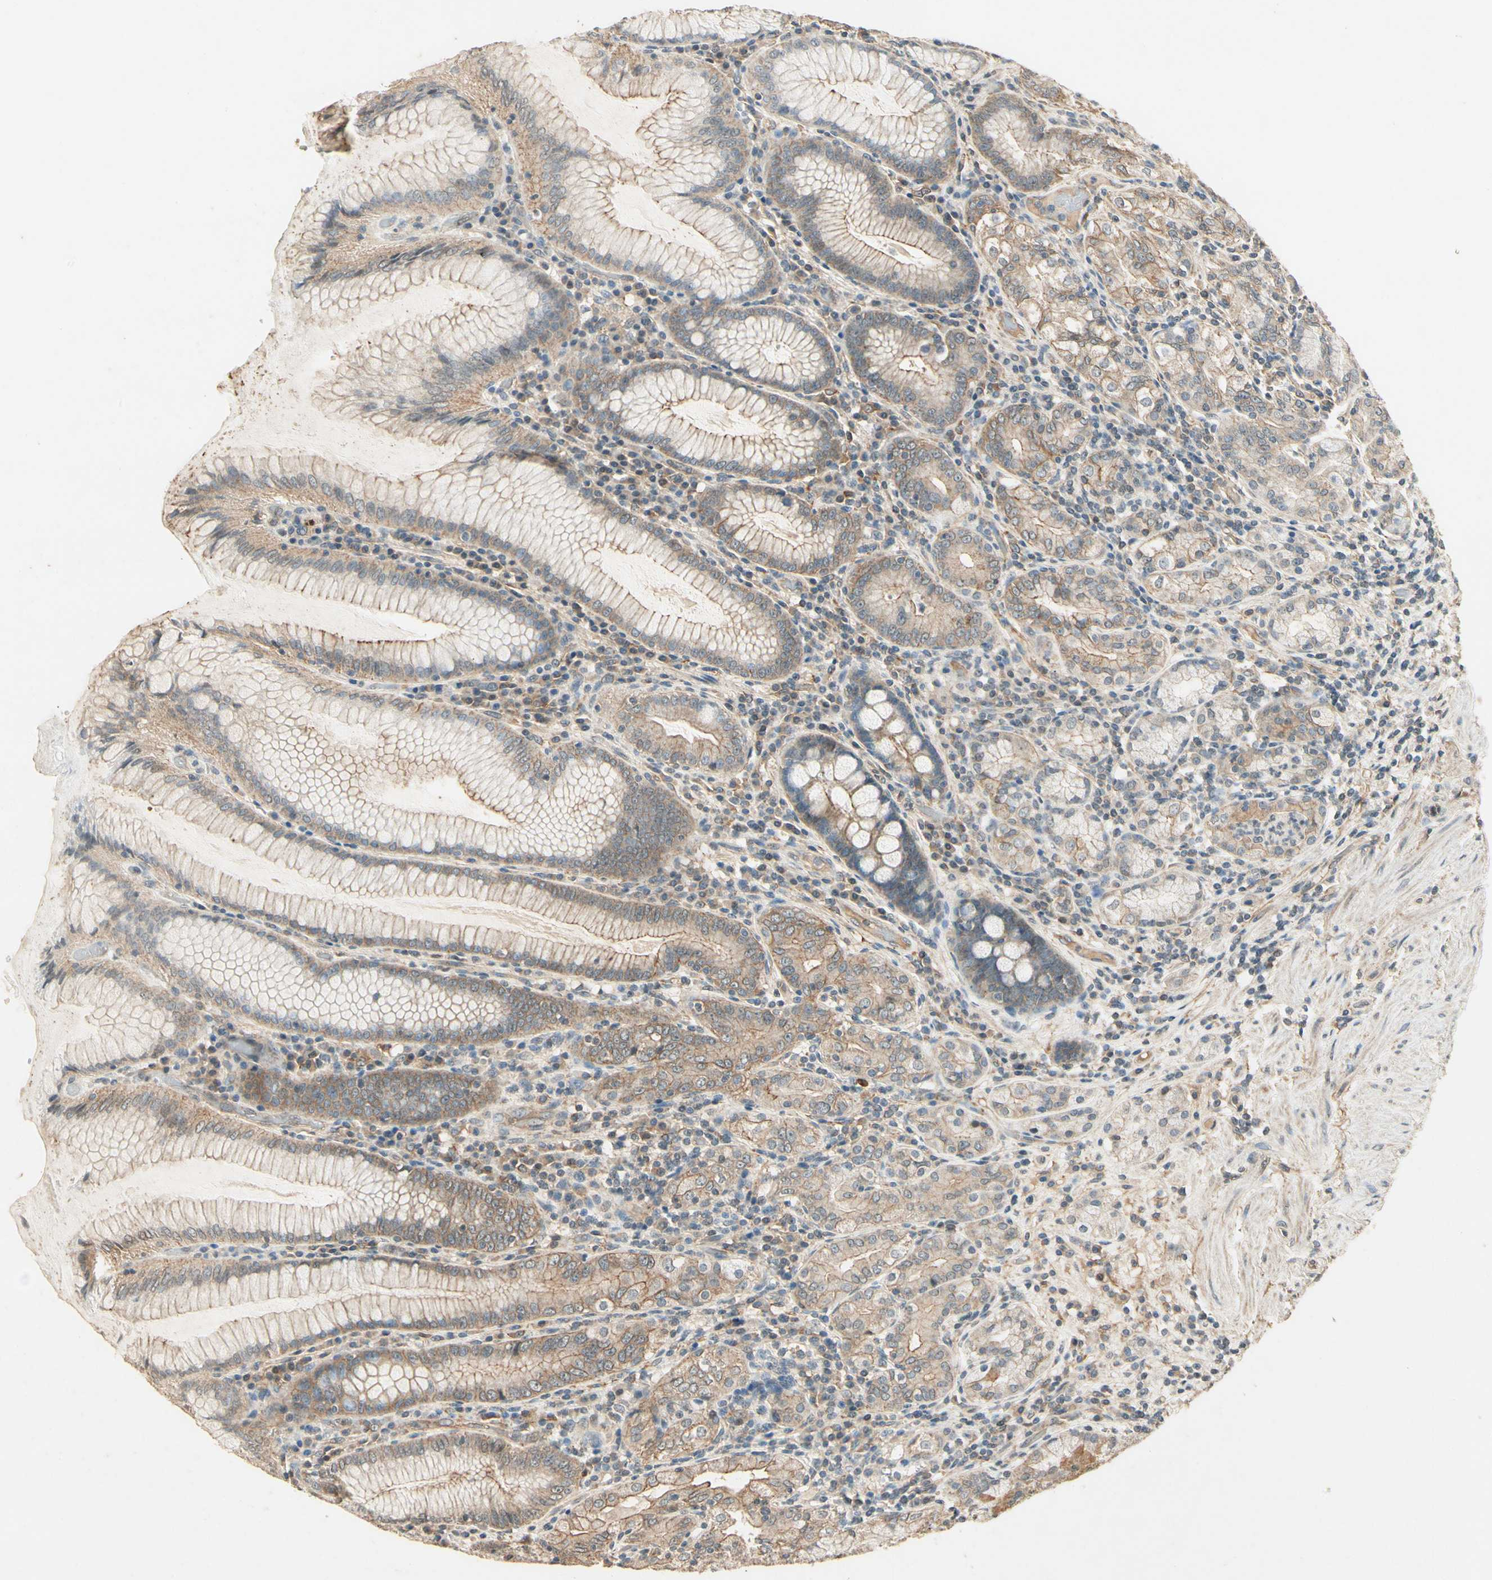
{"staining": {"intensity": "moderate", "quantity": ">75%", "location": "cytoplasmic/membranous"}, "tissue": "stomach", "cell_type": "Glandular cells", "image_type": "normal", "snomed": [{"axis": "morphology", "description": "Normal tissue, NOS"}, {"axis": "topography", "description": "Stomach, lower"}], "caption": "Immunohistochemical staining of benign stomach reveals moderate cytoplasmic/membranous protein staining in approximately >75% of glandular cells. (Brightfield microscopy of DAB IHC at high magnification).", "gene": "RNF180", "patient": {"sex": "female", "age": 76}}